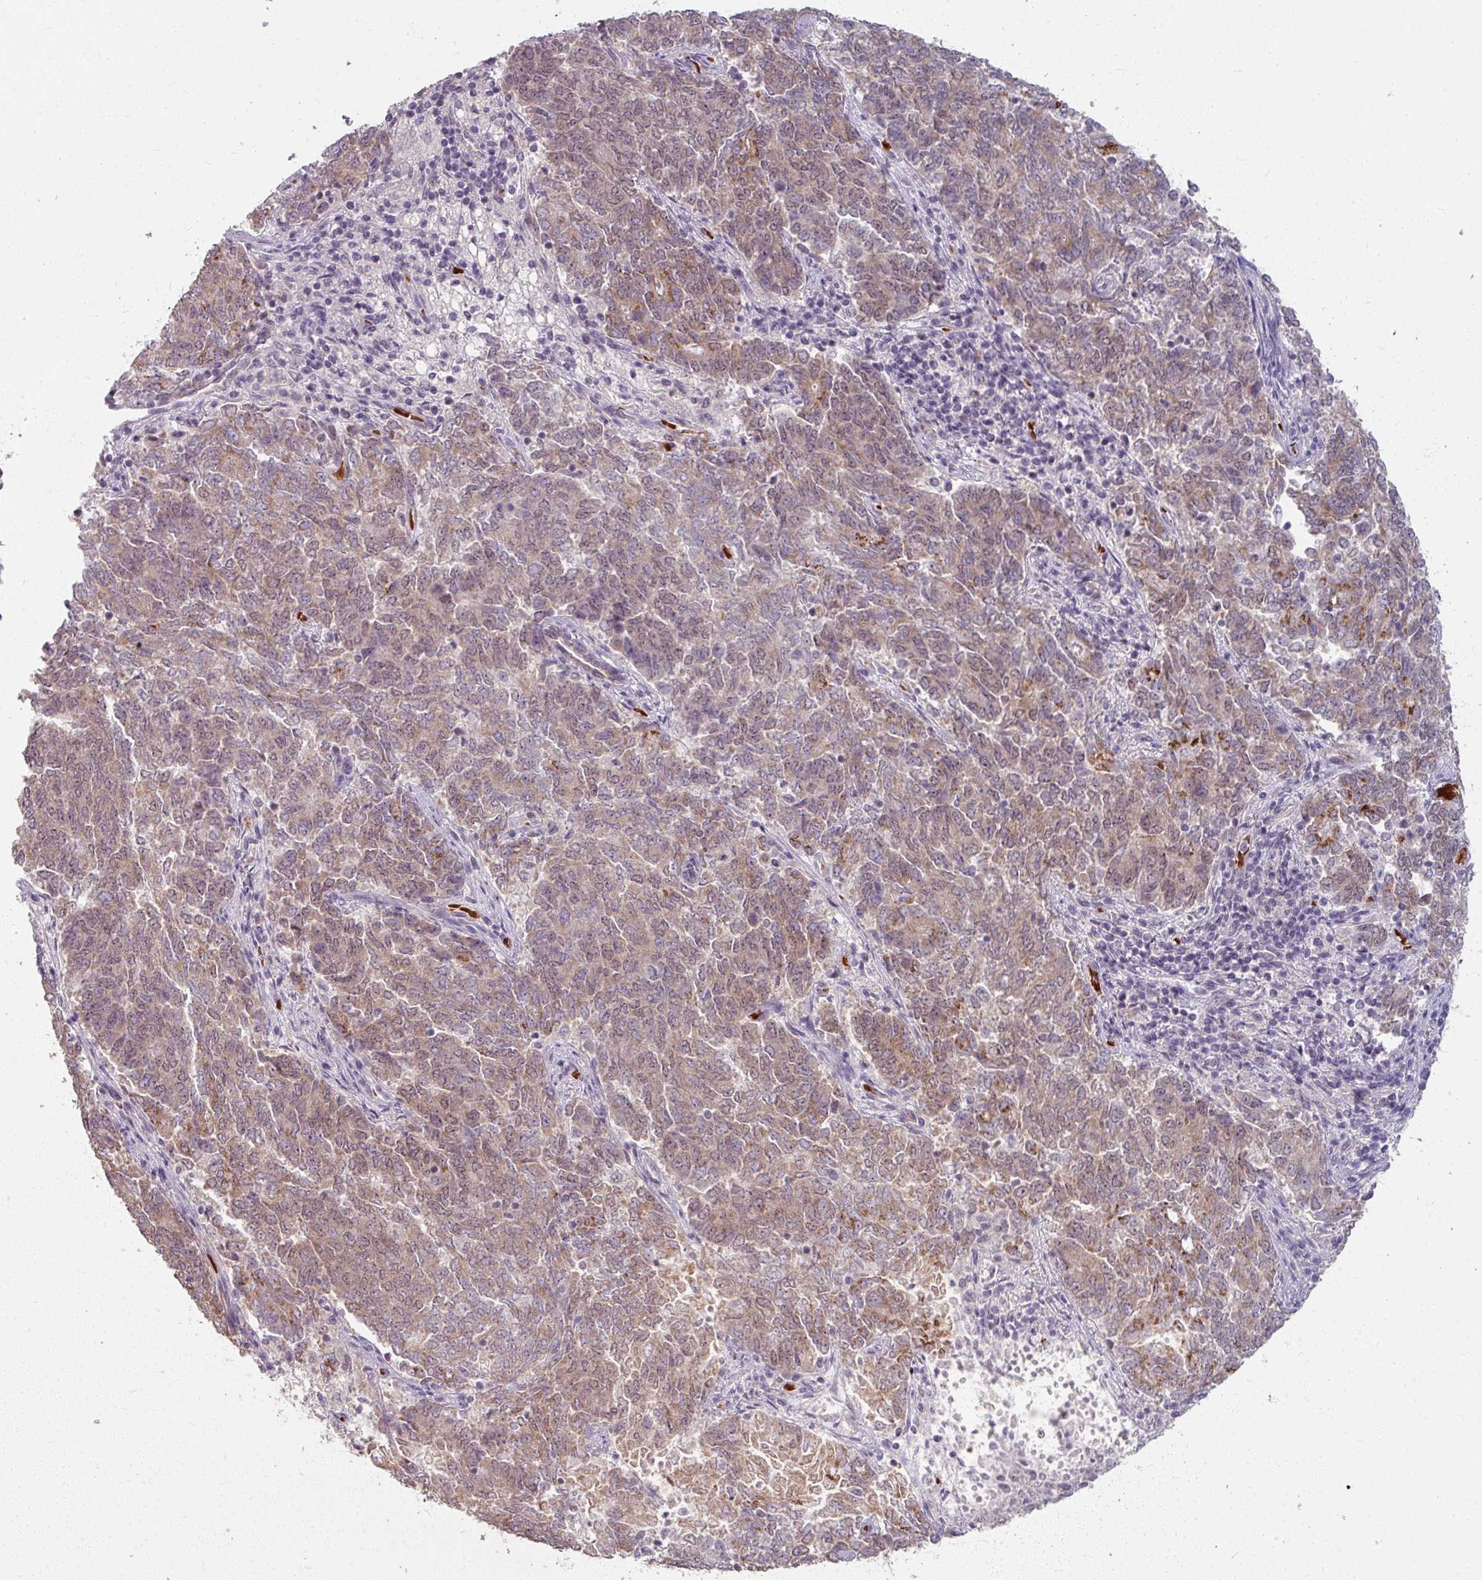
{"staining": {"intensity": "moderate", "quantity": ">75%", "location": "cytoplasmic/membranous"}, "tissue": "endometrial cancer", "cell_type": "Tumor cells", "image_type": "cancer", "snomed": [{"axis": "morphology", "description": "Adenocarcinoma, NOS"}, {"axis": "topography", "description": "Endometrium"}], "caption": "The immunohistochemical stain highlights moderate cytoplasmic/membranous staining in tumor cells of adenocarcinoma (endometrial) tissue.", "gene": "KMT5C", "patient": {"sex": "female", "age": 80}}